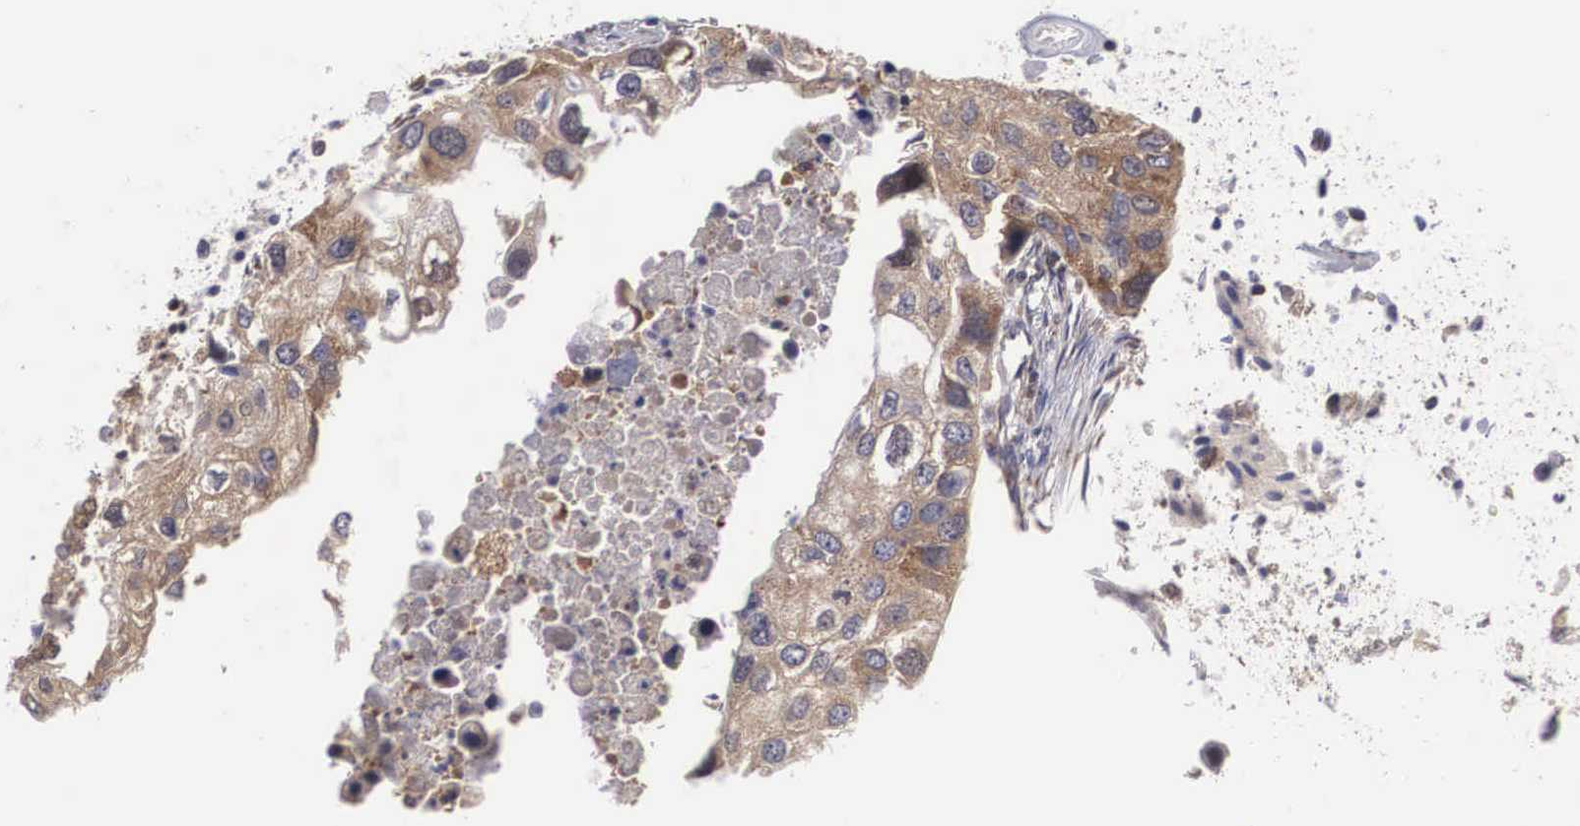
{"staining": {"intensity": "weak", "quantity": ">75%", "location": "cytoplasmic/membranous"}, "tissue": "urothelial cancer", "cell_type": "Tumor cells", "image_type": "cancer", "snomed": [{"axis": "morphology", "description": "Urothelial carcinoma, High grade"}, {"axis": "topography", "description": "Urinary bladder"}], "caption": "Immunohistochemistry micrograph of neoplastic tissue: urothelial cancer stained using immunohistochemistry exhibits low levels of weak protein expression localized specifically in the cytoplasmic/membranous of tumor cells, appearing as a cytoplasmic/membranous brown color.", "gene": "ADSL", "patient": {"sex": "male", "age": 55}}